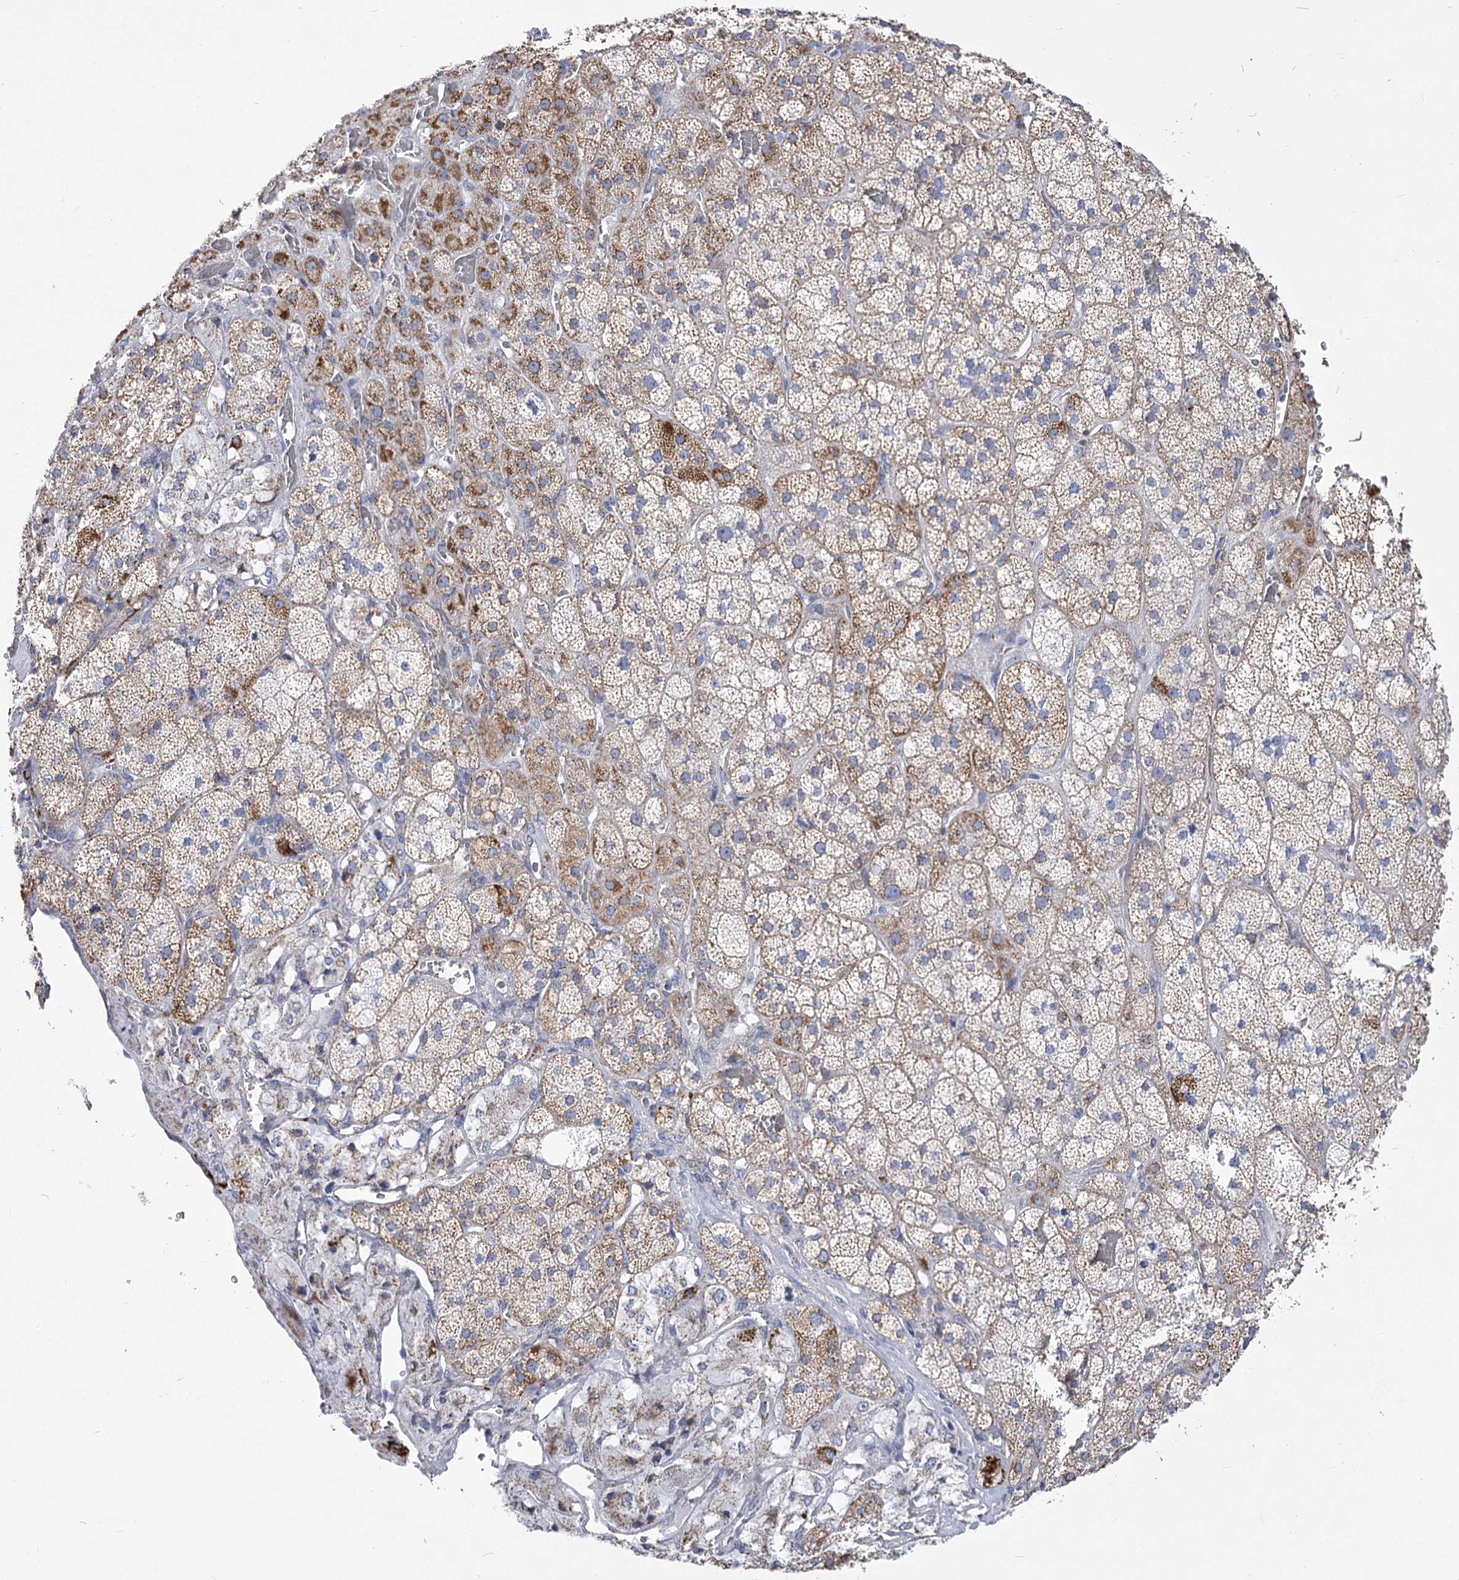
{"staining": {"intensity": "moderate", "quantity": ">75%", "location": "cytoplasmic/membranous"}, "tissue": "adrenal gland", "cell_type": "Glandular cells", "image_type": "normal", "snomed": [{"axis": "morphology", "description": "Normal tissue, NOS"}, {"axis": "topography", "description": "Adrenal gland"}], "caption": "Immunohistochemical staining of unremarkable adrenal gland exhibits moderate cytoplasmic/membranous protein expression in approximately >75% of glandular cells.", "gene": "PDHB", "patient": {"sex": "male", "age": 57}}